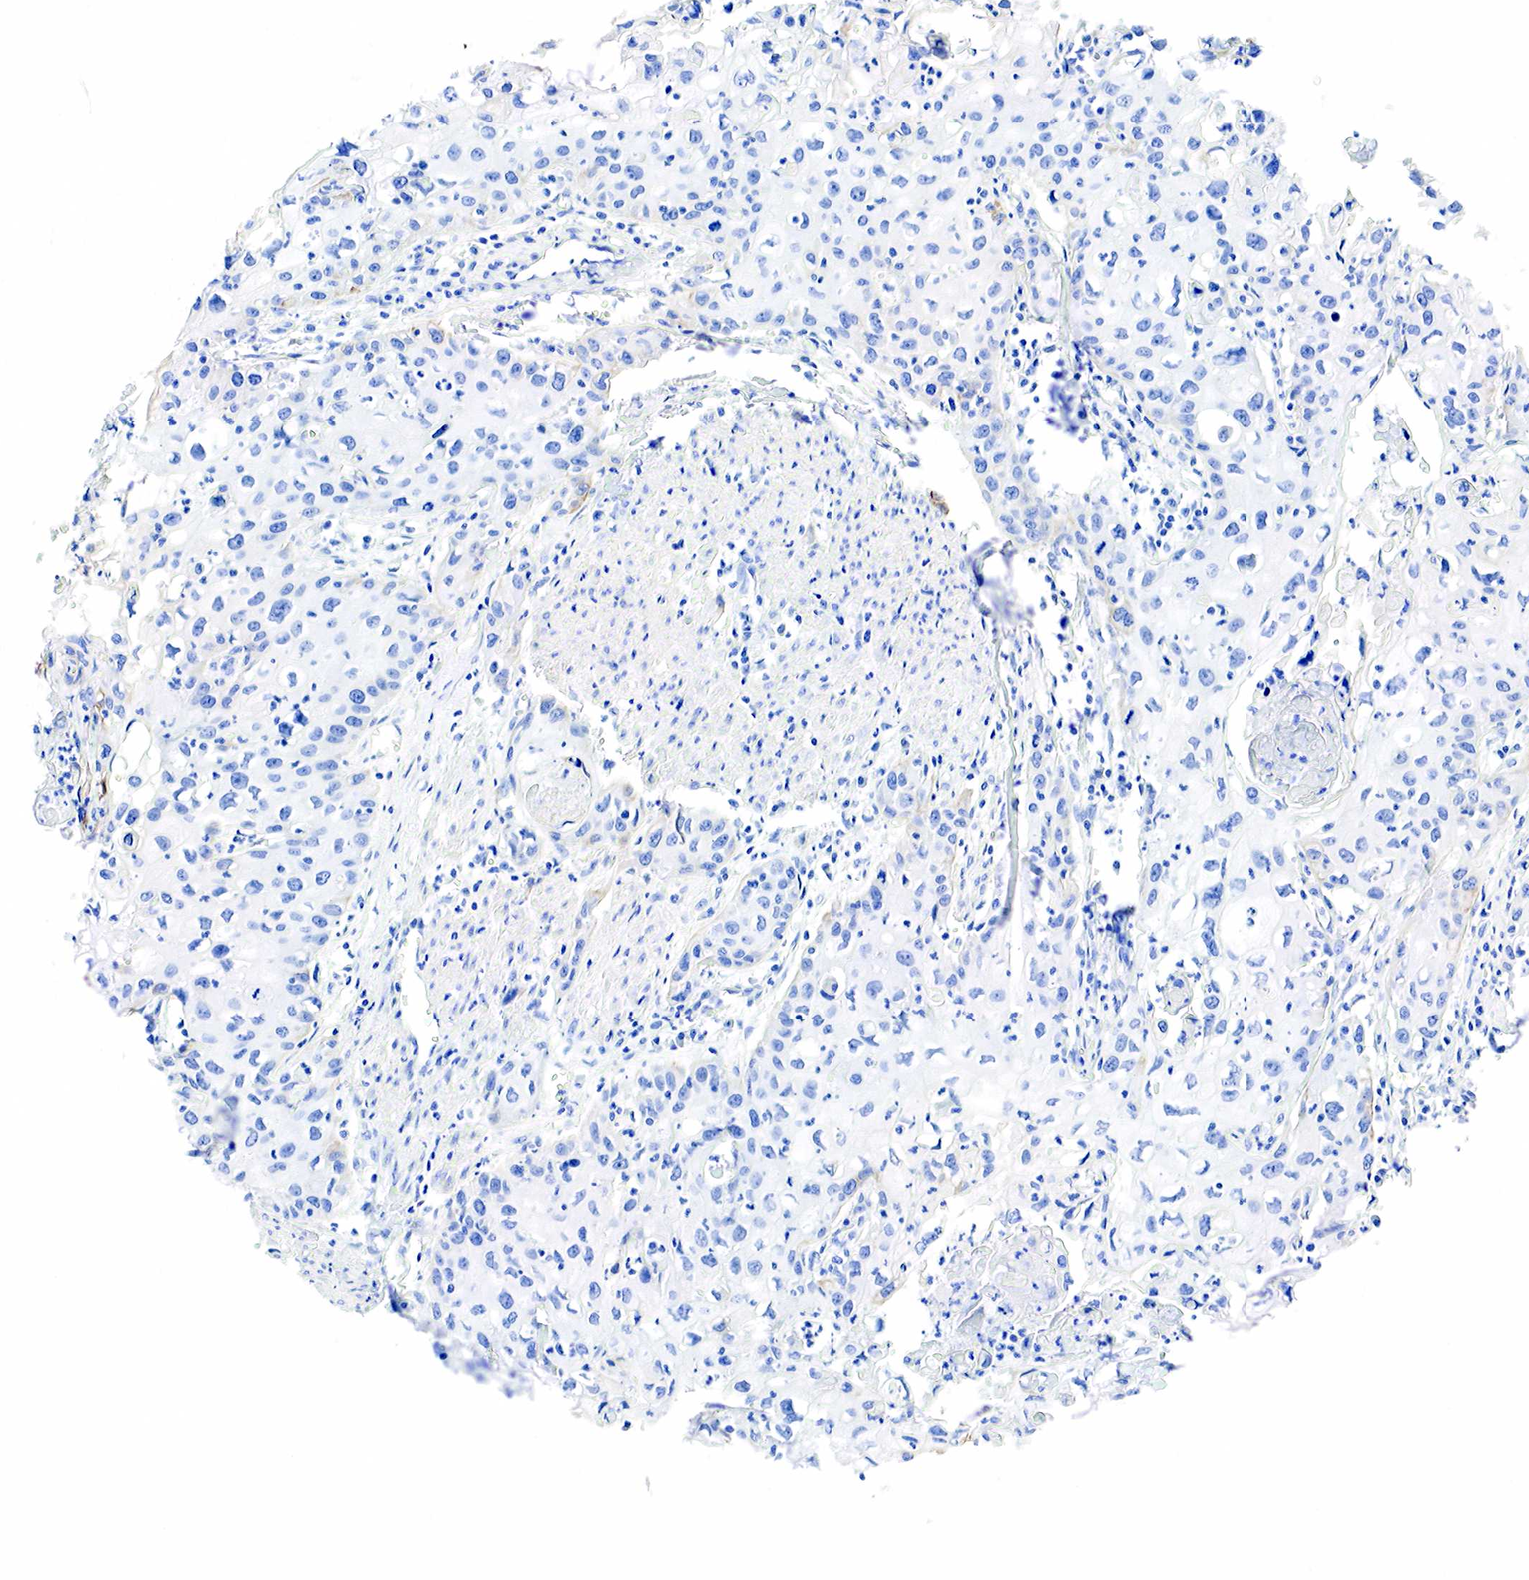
{"staining": {"intensity": "moderate", "quantity": "<25%", "location": "cytoplasmic/membranous"}, "tissue": "urothelial cancer", "cell_type": "Tumor cells", "image_type": "cancer", "snomed": [{"axis": "morphology", "description": "Urothelial carcinoma, High grade"}, {"axis": "topography", "description": "Urinary bladder"}], "caption": "Immunohistochemistry of human urothelial cancer shows low levels of moderate cytoplasmic/membranous expression in approximately <25% of tumor cells.", "gene": "KRT18", "patient": {"sex": "male", "age": 54}}